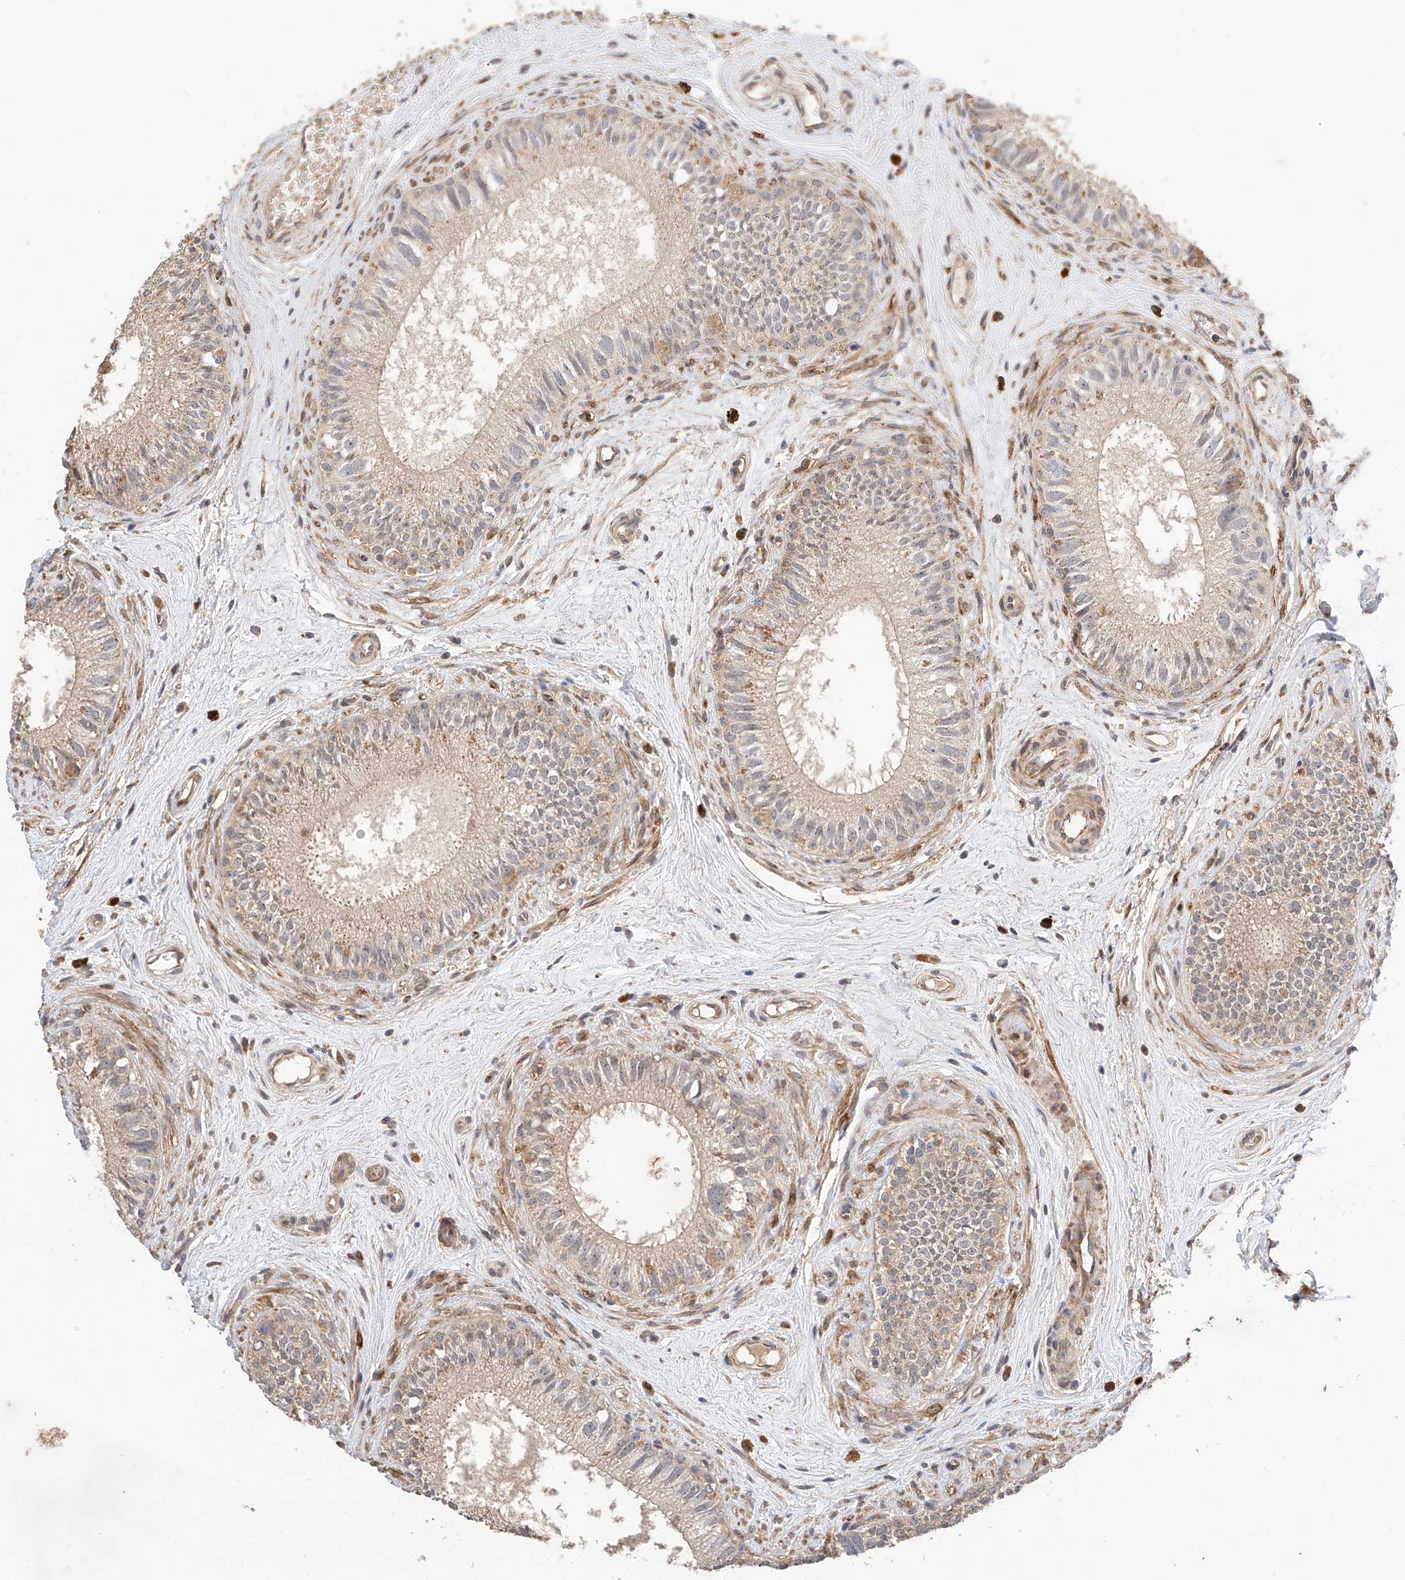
{"staining": {"intensity": "weak", "quantity": "25%-75%", "location": "cytoplasmic/membranous"}, "tissue": "epididymis", "cell_type": "Glandular cells", "image_type": "normal", "snomed": [{"axis": "morphology", "description": "Normal tissue, NOS"}, {"axis": "topography", "description": "Epididymis"}], "caption": "IHC photomicrograph of benign epididymis: epididymis stained using IHC shows low levels of weak protein expression localized specifically in the cytoplasmic/membranous of glandular cells, appearing as a cytoplasmic/membranous brown color.", "gene": "RAB23", "patient": {"sex": "male", "age": 71}}